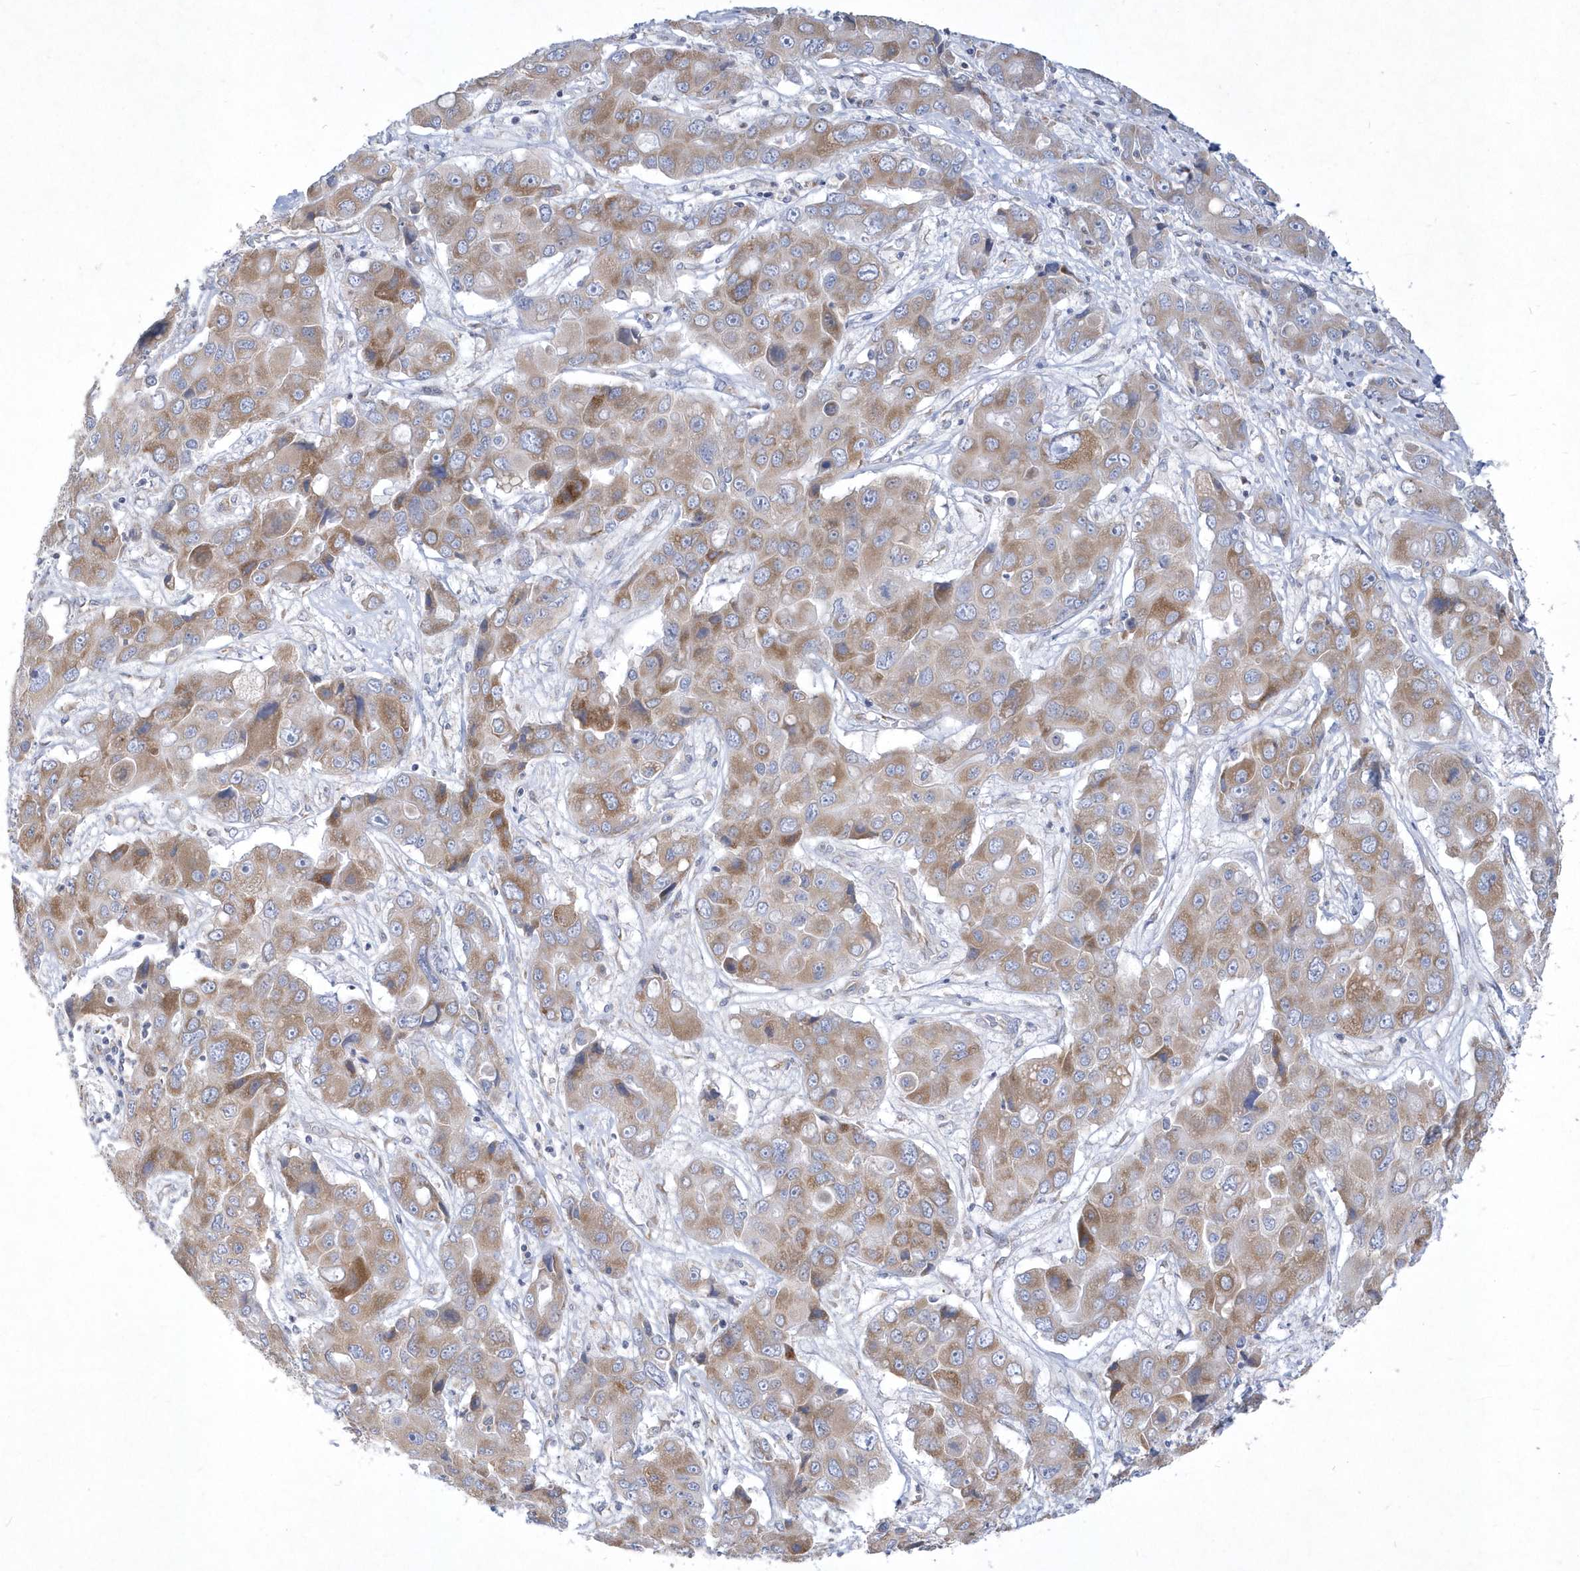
{"staining": {"intensity": "moderate", "quantity": ">75%", "location": "cytoplasmic/membranous"}, "tissue": "liver cancer", "cell_type": "Tumor cells", "image_type": "cancer", "snomed": [{"axis": "morphology", "description": "Cholangiocarcinoma"}, {"axis": "topography", "description": "Liver"}], "caption": "IHC micrograph of human liver cholangiocarcinoma stained for a protein (brown), which exhibits medium levels of moderate cytoplasmic/membranous expression in approximately >75% of tumor cells.", "gene": "DGAT1", "patient": {"sex": "male", "age": 67}}